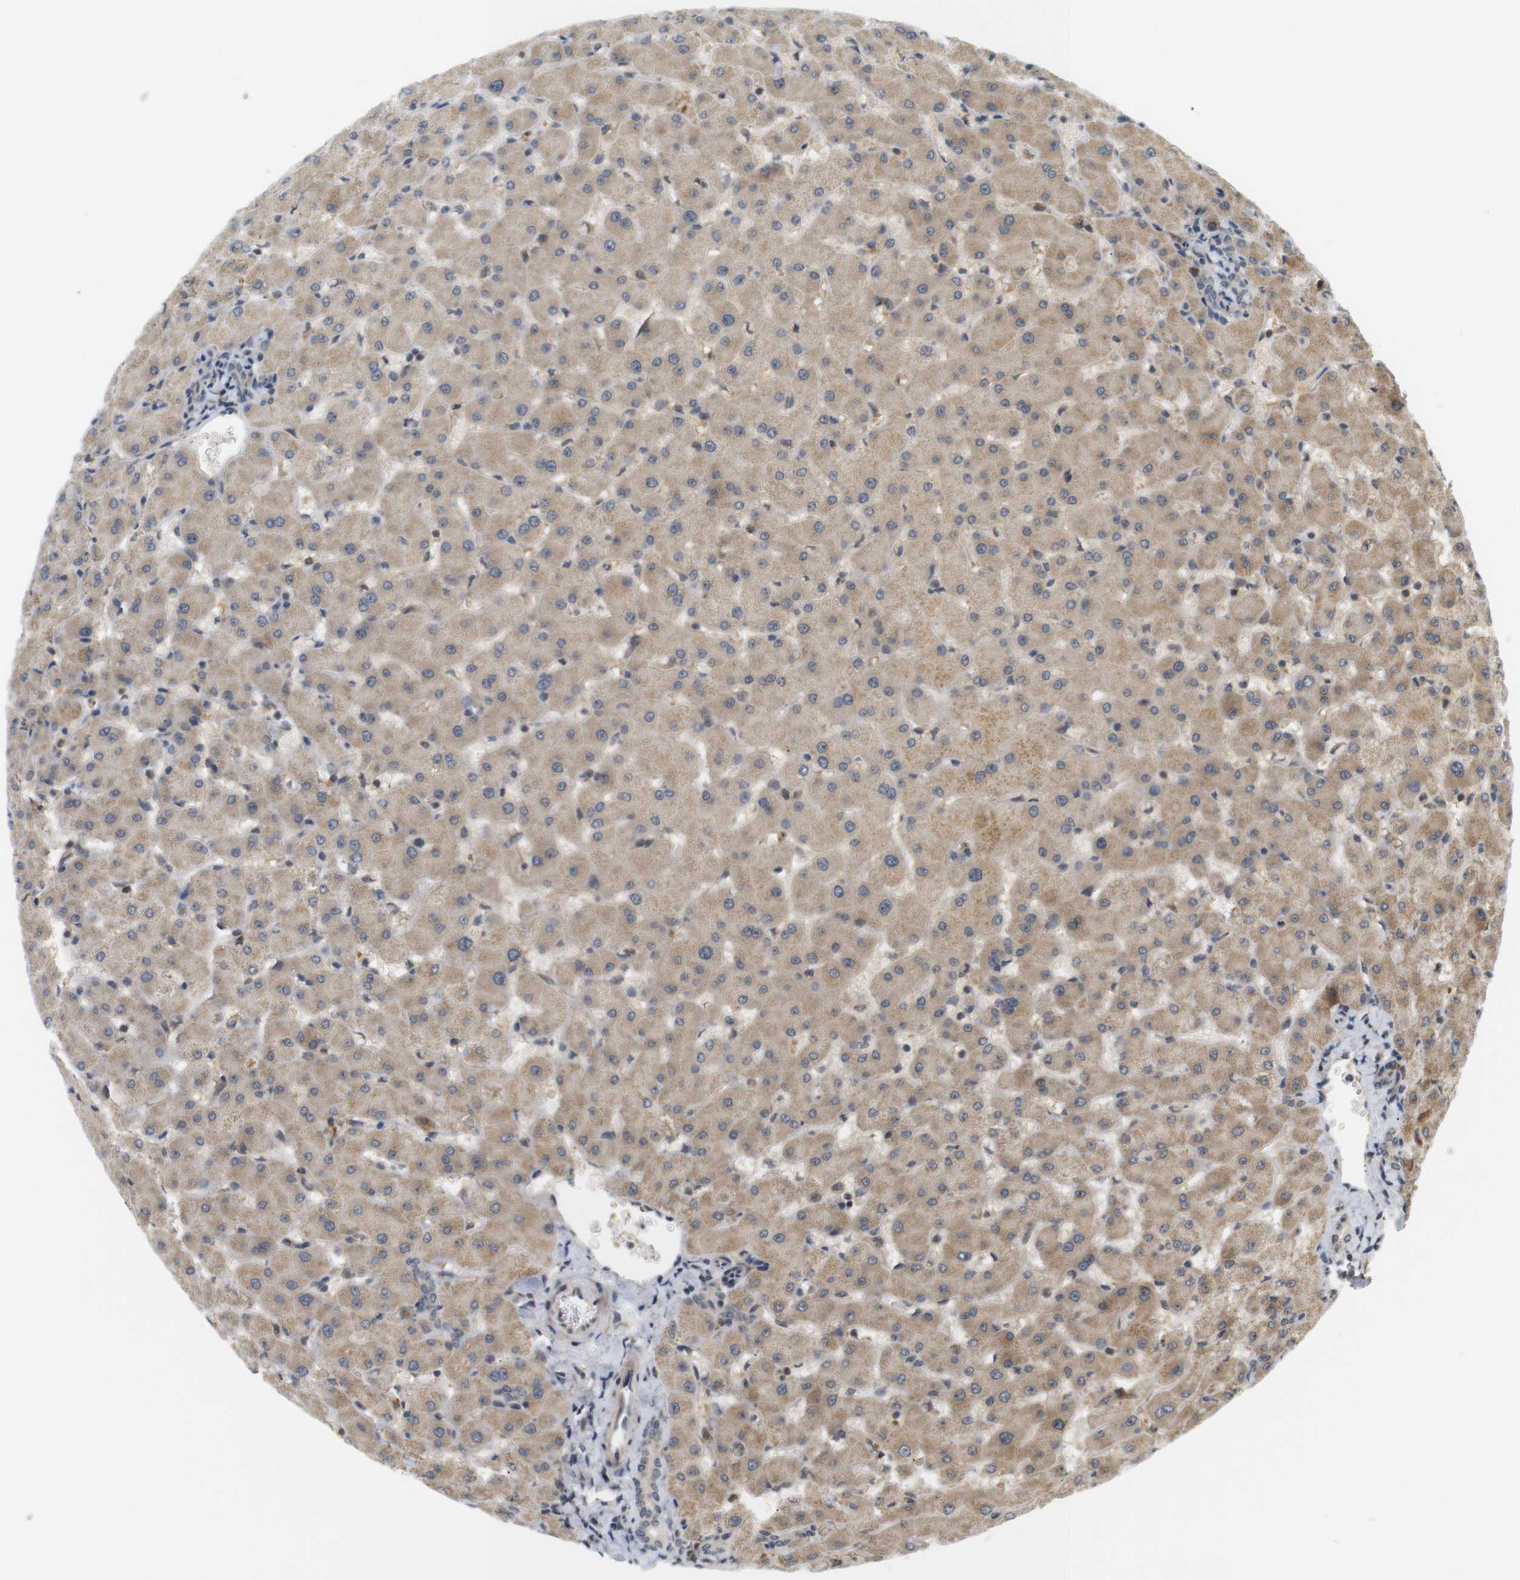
{"staining": {"intensity": "negative", "quantity": "none", "location": "none"}, "tissue": "liver", "cell_type": "Cholangiocytes", "image_type": "normal", "snomed": [{"axis": "morphology", "description": "Normal tissue, NOS"}, {"axis": "morphology", "description": "Fibrosis, NOS"}, {"axis": "topography", "description": "Liver"}], "caption": "Cholangiocytes show no significant protein expression in unremarkable liver.", "gene": "SOCS6", "patient": {"sex": "female", "age": 29}}